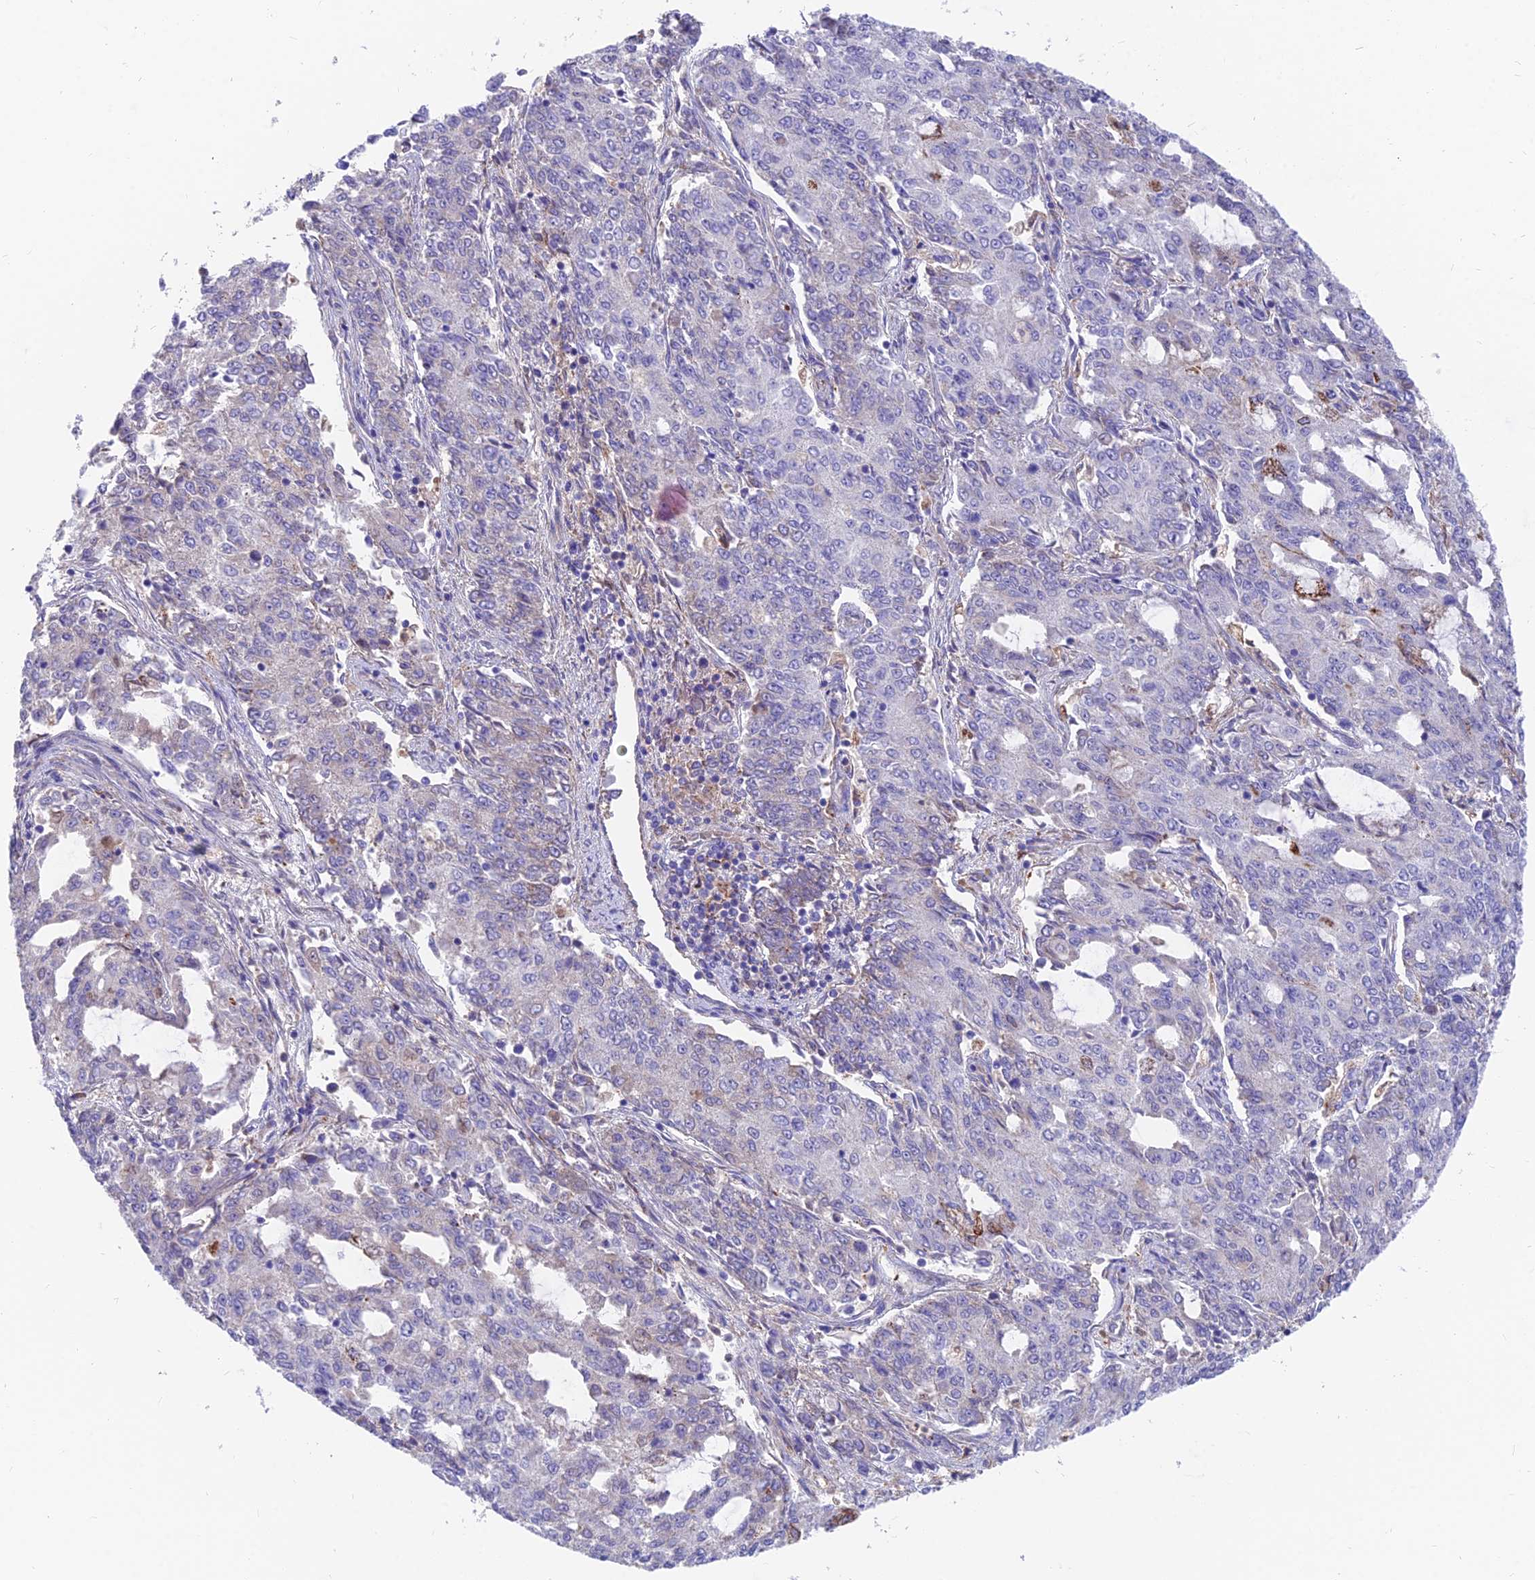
{"staining": {"intensity": "negative", "quantity": "none", "location": "none"}, "tissue": "endometrial cancer", "cell_type": "Tumor cells", "image_type": "cancer", "snomed": [{"axis": "morphology", "description": "Adenocarcinoma, NOS"}, {"axis": "topography", "description": "Endometrium"}], "caption": "An immunohistochemistry (IHC) image of endometrial adenocarcinoma is shown. There is no staining in tumor cells of endometrial adenocarcinoma. (DAB IHC, high magnification).", "gene": "TIGD6", "patient": {"sex": "female", "age": 50}}